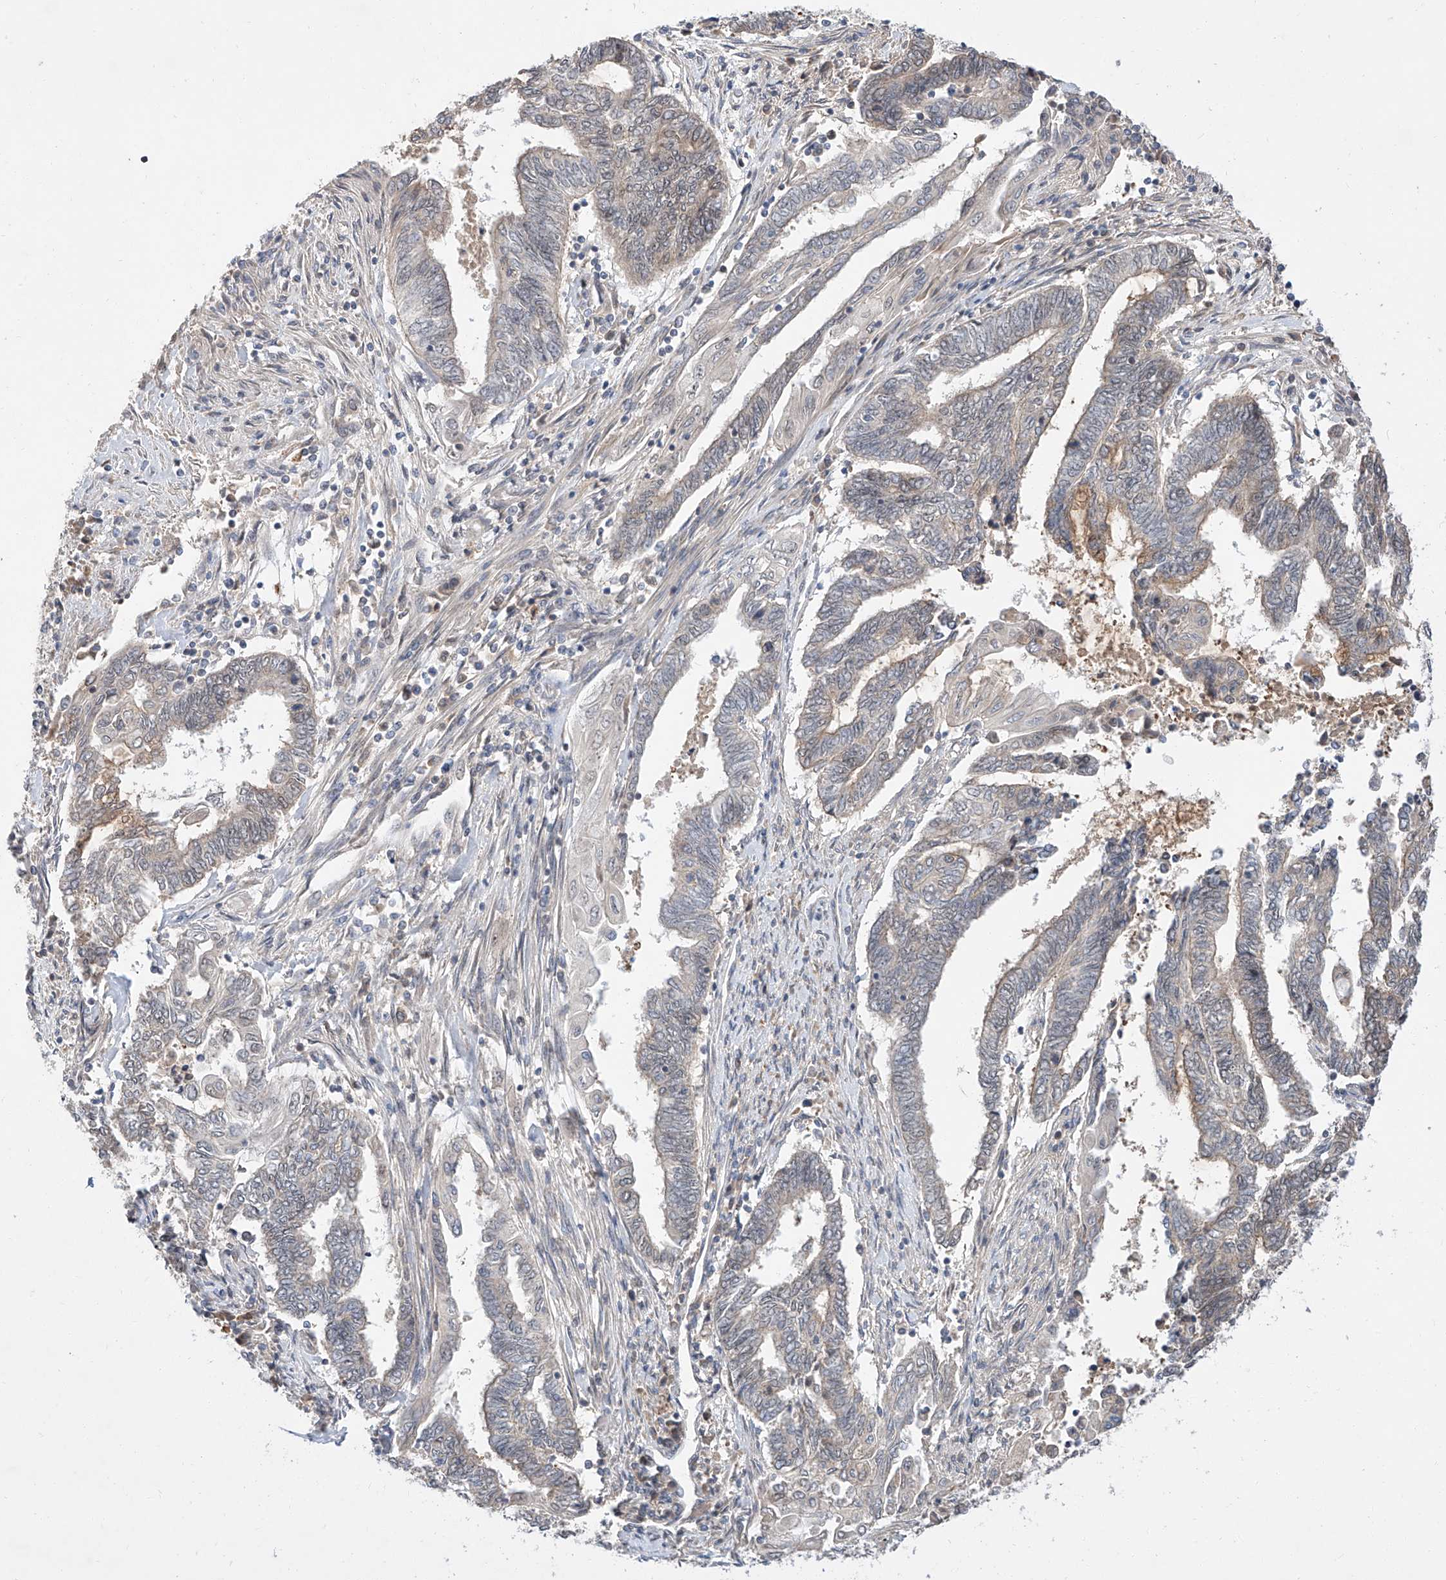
{"staining": {"intensity": "negative", "quantity": "none", "location": "none"}, "tissue": "endometrial cancer", "cell_type": "Tumor cells", "image_type": "cancer", "snomed": [{"axis": "morphology", "description": "Adenocarcinoma, NOS"}, {"axis": "topography", "description": "Uterus"}, {"axis": "topography", "description": "Endometrium"}], "caption": "The IHC image has no significant expression in tumor cells of endometrial cancer (adenocarcinoma) tissue.", "gene": "DIRAS3", "patient": {"sex": "female", "age": 70}}